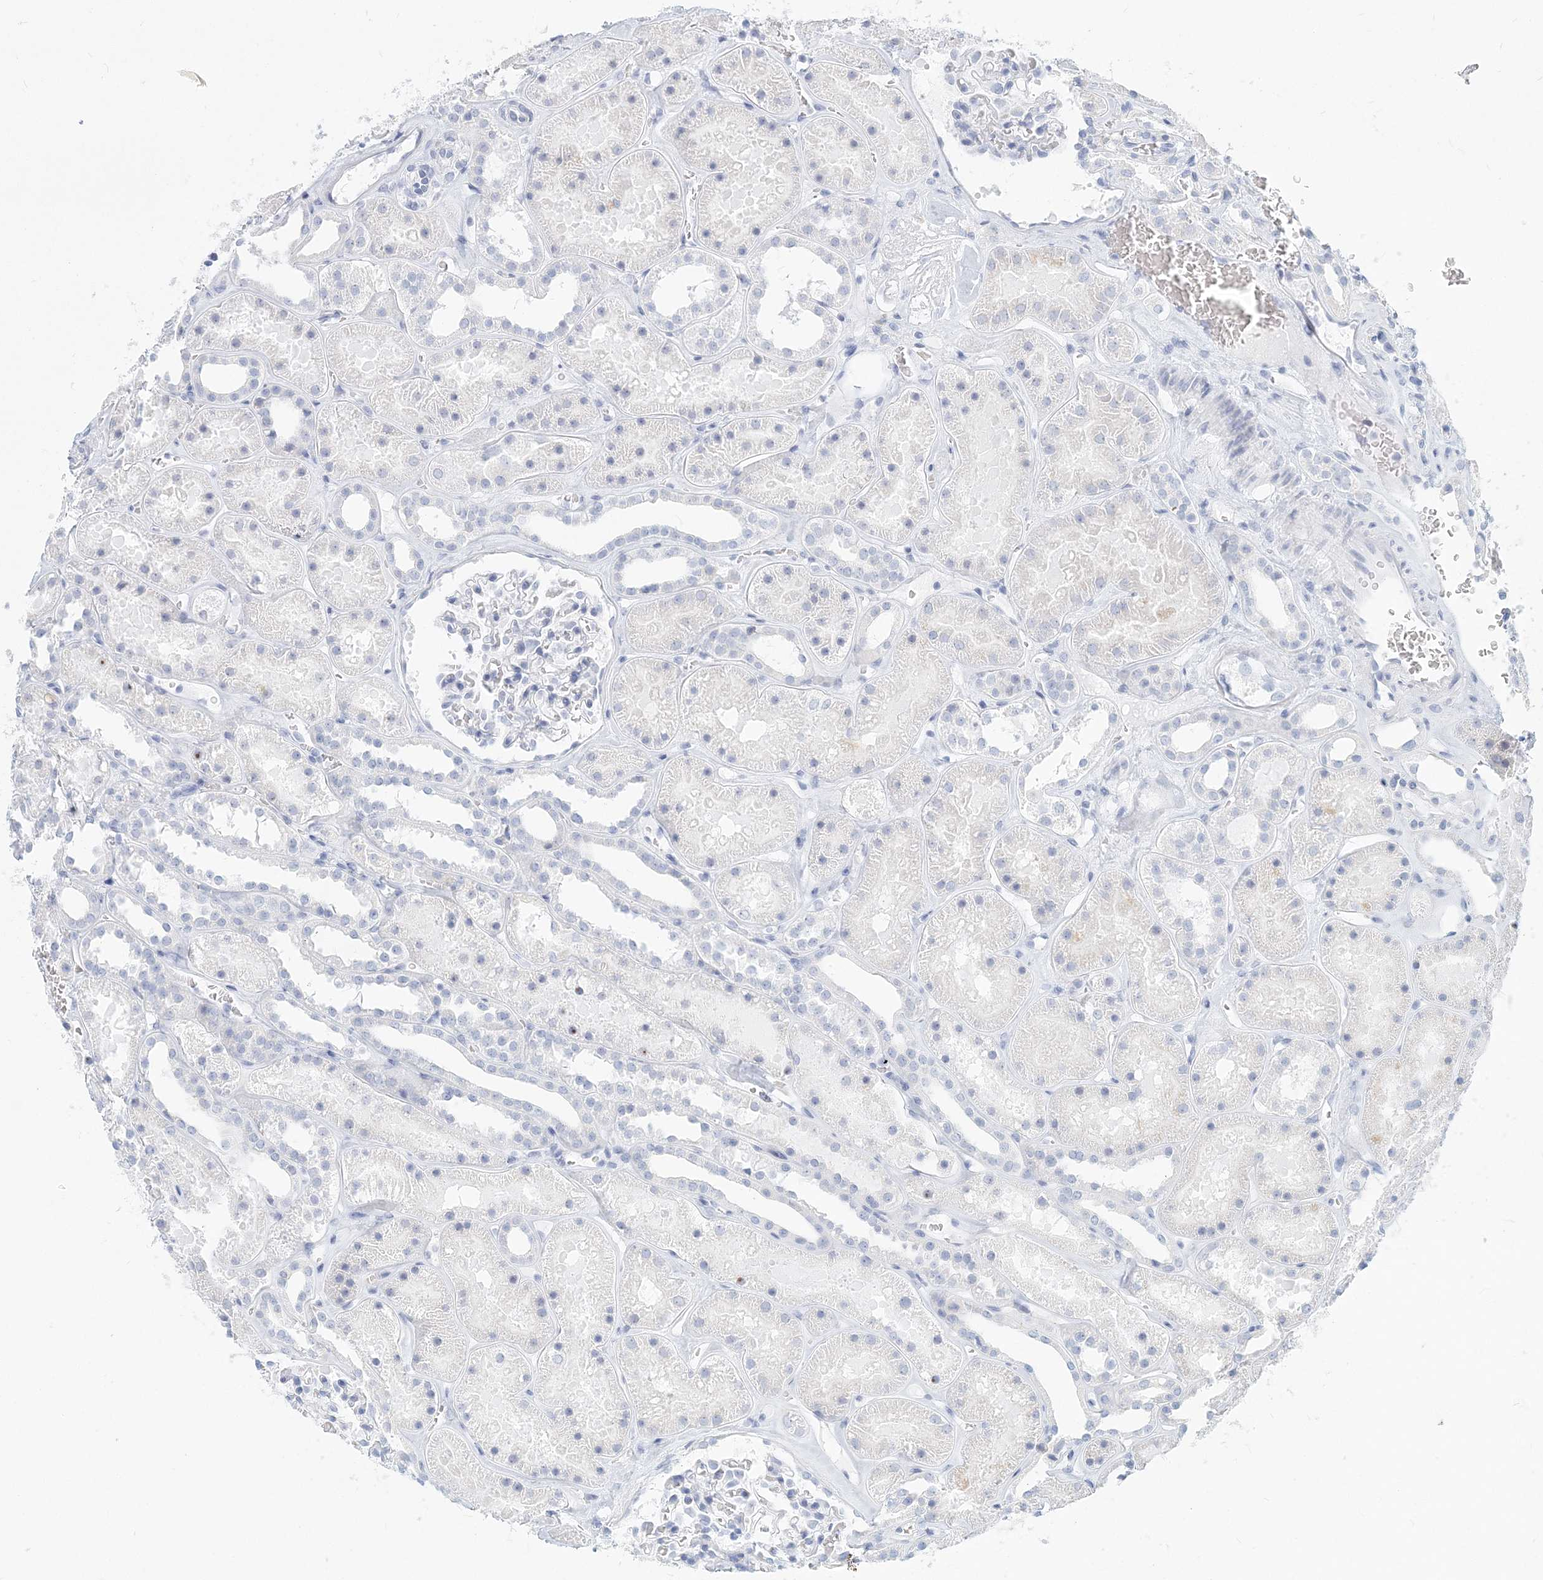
{"staining": {"intensity": "negative", "quantity": "none", "location": "none"}, "tissue": "kidney", "cell_type": "Cells in glomeruli", "image_type": "normal", "snomed": [{"axis": "morphology", "description": "Normal tissue, NOS"}, {"axis": "topography", "description": "Kidney"}], "caption": "Human kidney stained for a protein using IHC displays no positivity in cells in glomeruli.", "gene": "CSN1S1", "patient": {"sex": "female", "age": 41}}